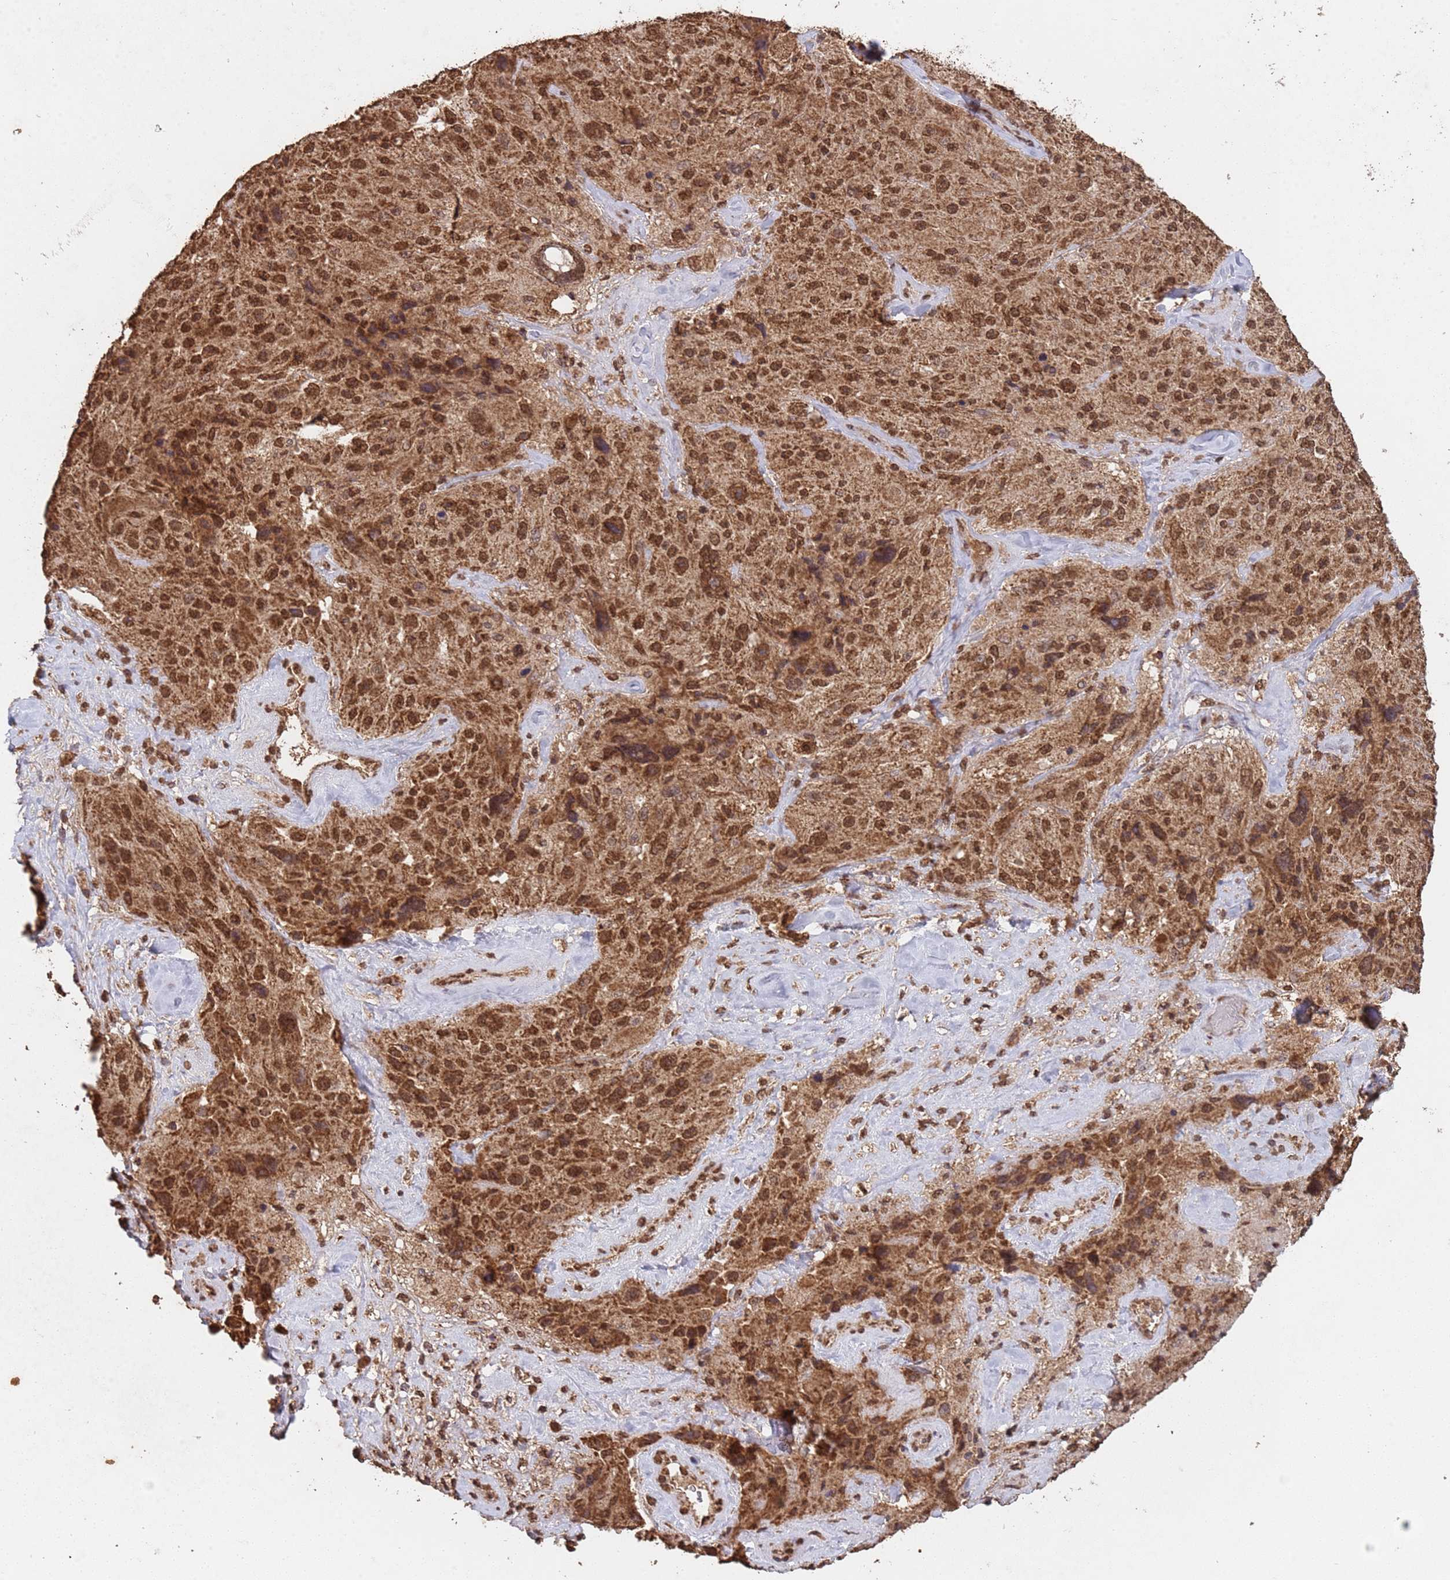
{"staining": {"intensity": "moderate", "quantity": ">75%", "location": "cytoplasmic/membranous,nuclear"}, "tissue": "melanoma", "cell_type": "Tumor cells", "image_type": "cancer", "snomed": [{"axis": "morphology", "description": "Malignant melanoma, Metastatic site"}, {"axis": "topography", "description": "Lymph node"}], "caption": "Malignant melanoma (metastatic site) stained for a protein (brown) displays moderate cytoplasmic/membranous and nuclear positive staining in approximately >75% of tumor cells.", "gene": "HDAC10", "patient": {"sex": "male", "age": 62}}